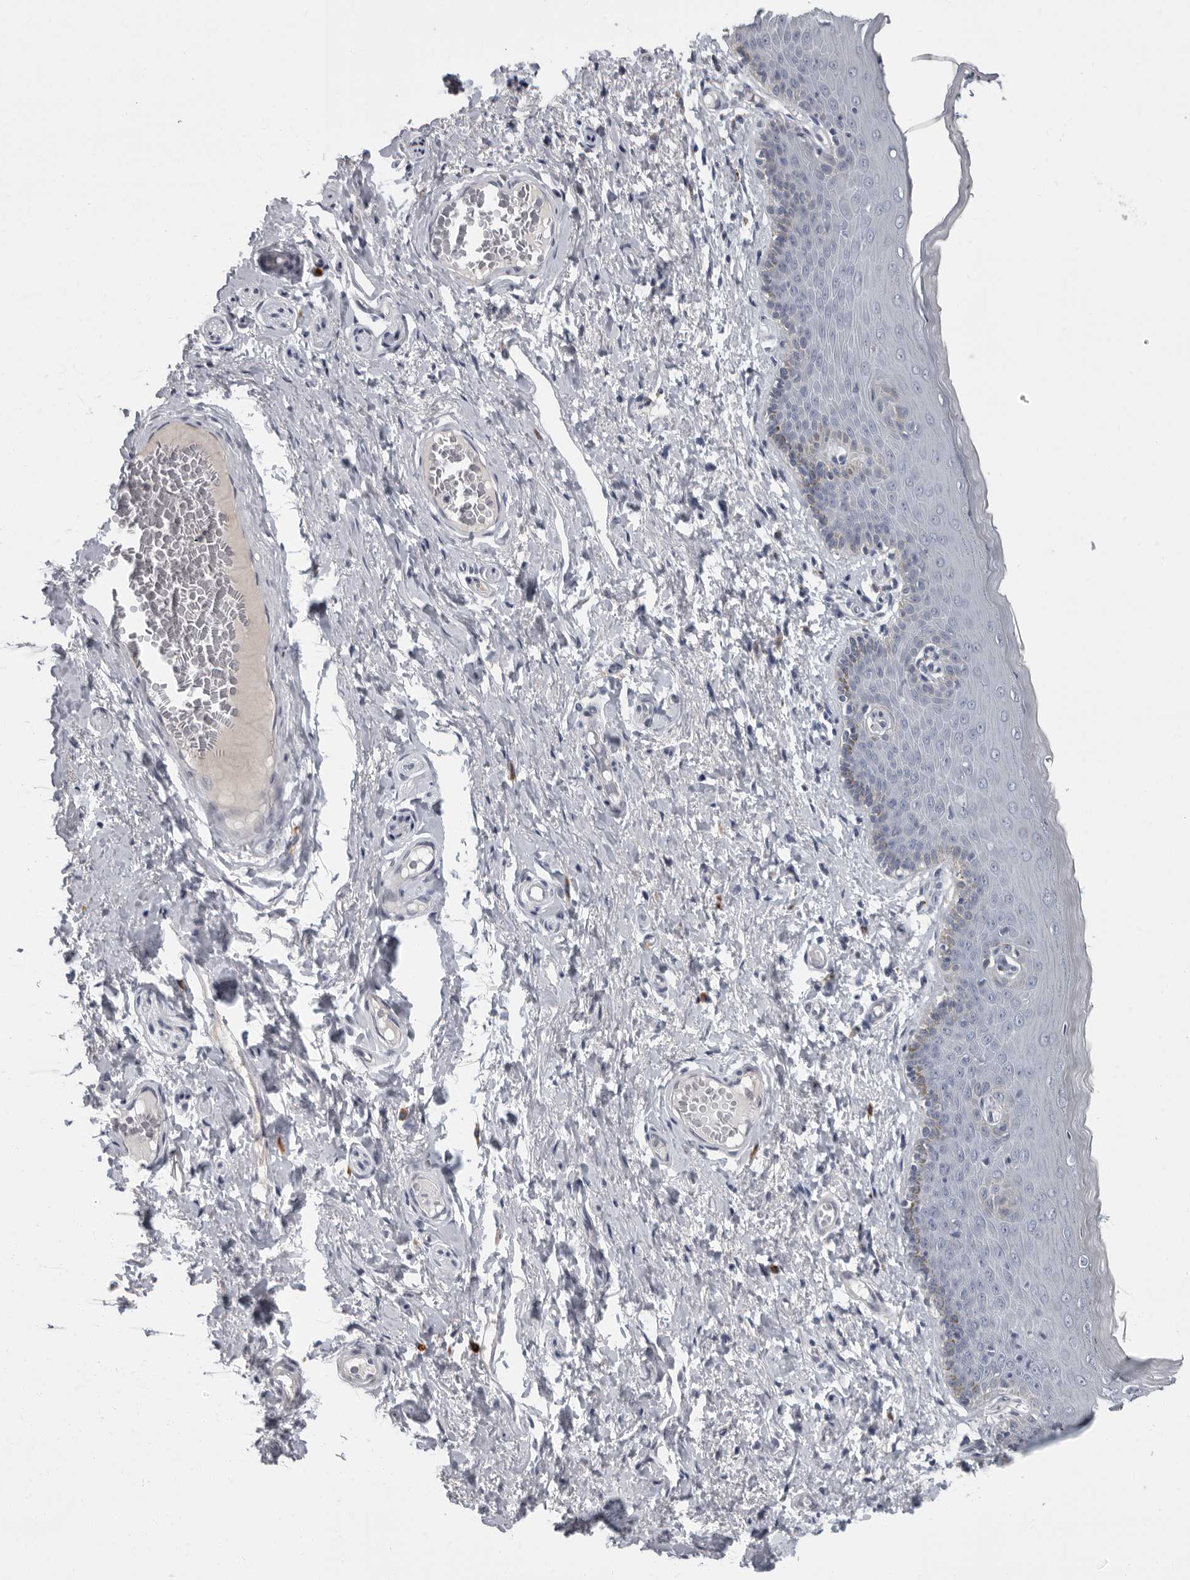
{"staining": {"intensity": "negative", "quantity": "none", "location": "none"}, "tissue": "skin", "cell_type": "Epidermal cells", "image_type": "normal", "snomed": [{"axis": "morphology", "description": "Normal tissue, NOS"}, {"axis": "topography", "description": "Vulva"}], "caption": "Immunohistochemistry photomicrograph of unremarkable skin stained for a protein (brown), which demonstrates no expression in epidermal cells.", "gene": "SLC25A39", "patient": {"sex": "female", "age": 66}}